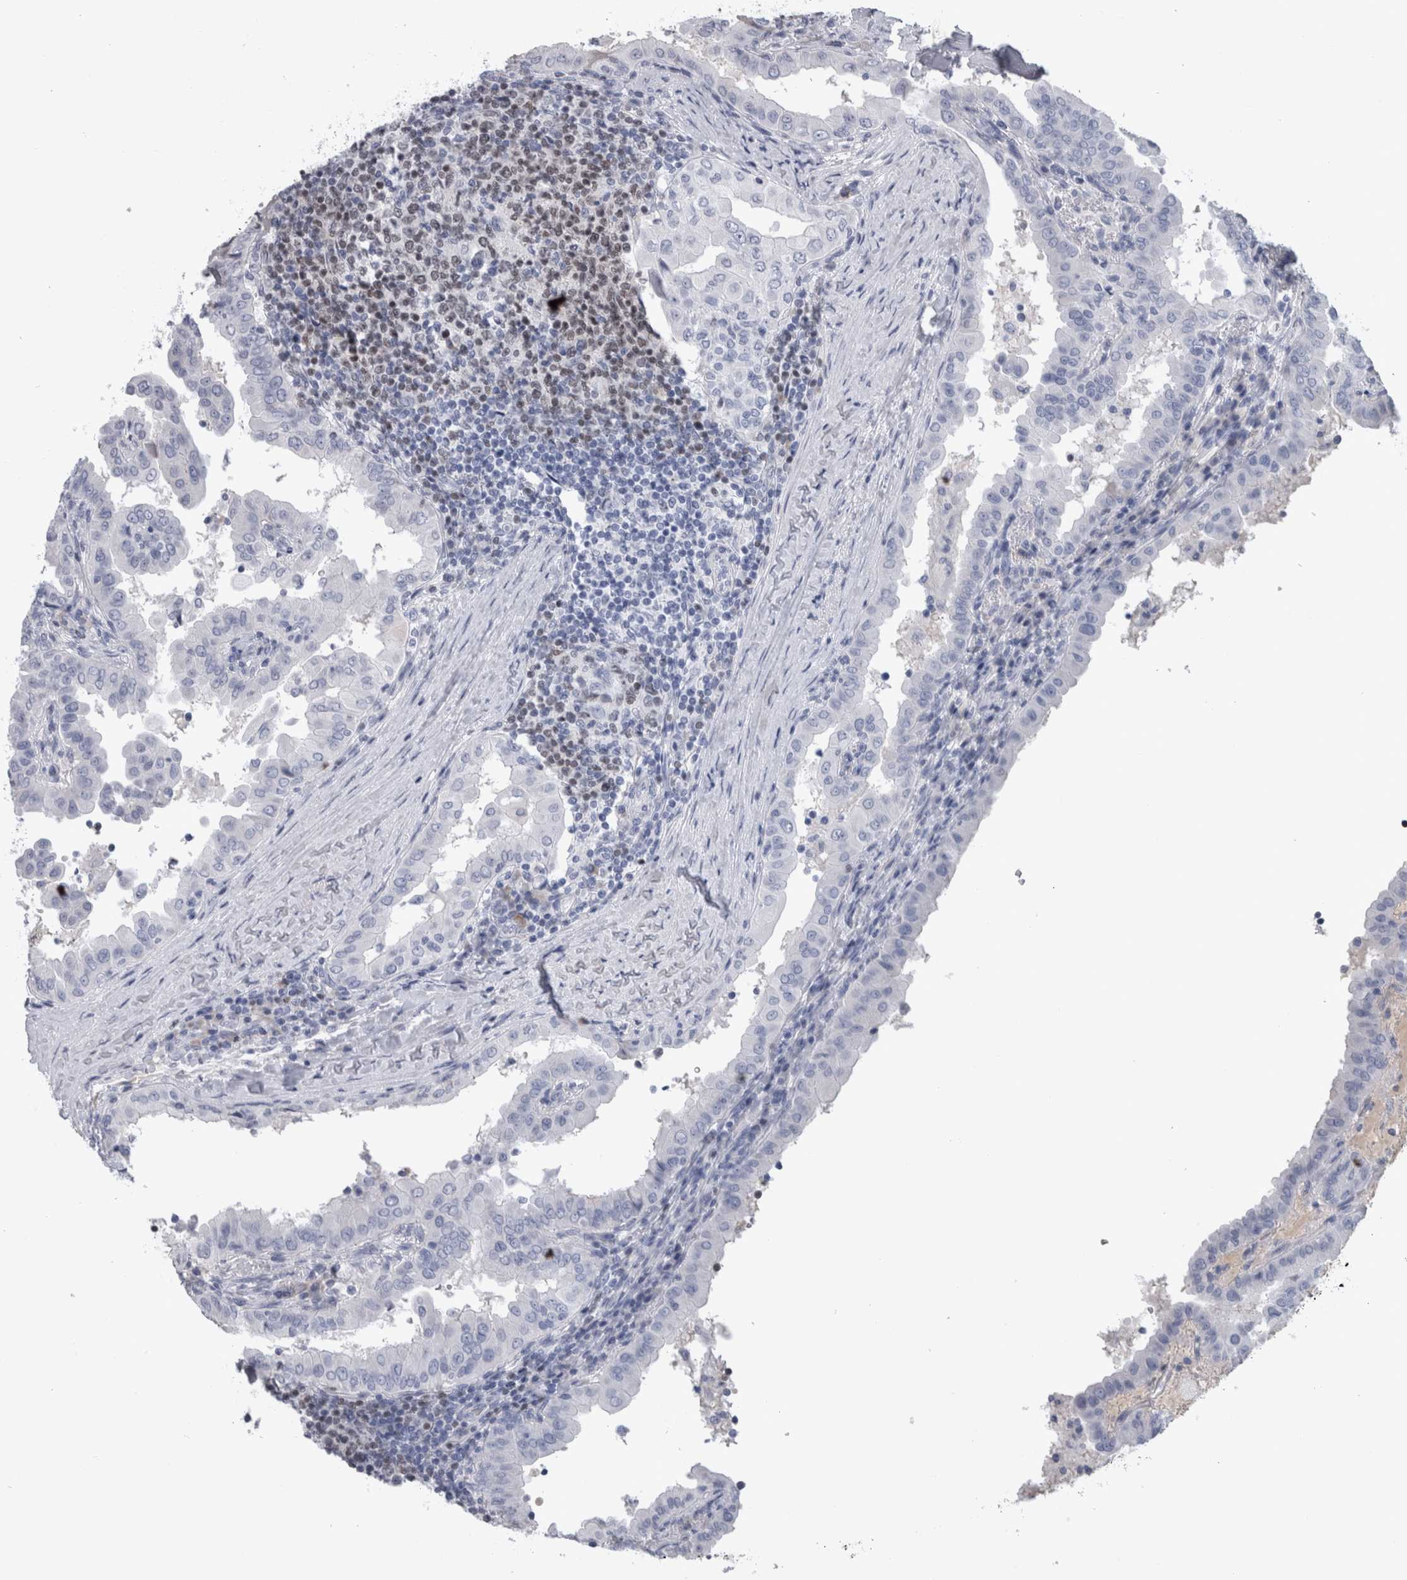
{"staining": {"intensity": "negative", "quantity": "none", "location": "none"}, "tissue": "thyroid cancer", "cell_type": "Tumor cells", "image_type": "cancer", "snomed": [{"axis": "morphology", "description": "Papillary adenocarcinoma, NOS"}, {"axis": "topography", "description": "Thyroid gland"}], "caption": "DAB immunohistochemical staining of thyroid papillary adenocarcinoma reveals no significant positivity in tumor cells.", "gene": "PAX5", "patient": {"sex": "male", "age": 33}}